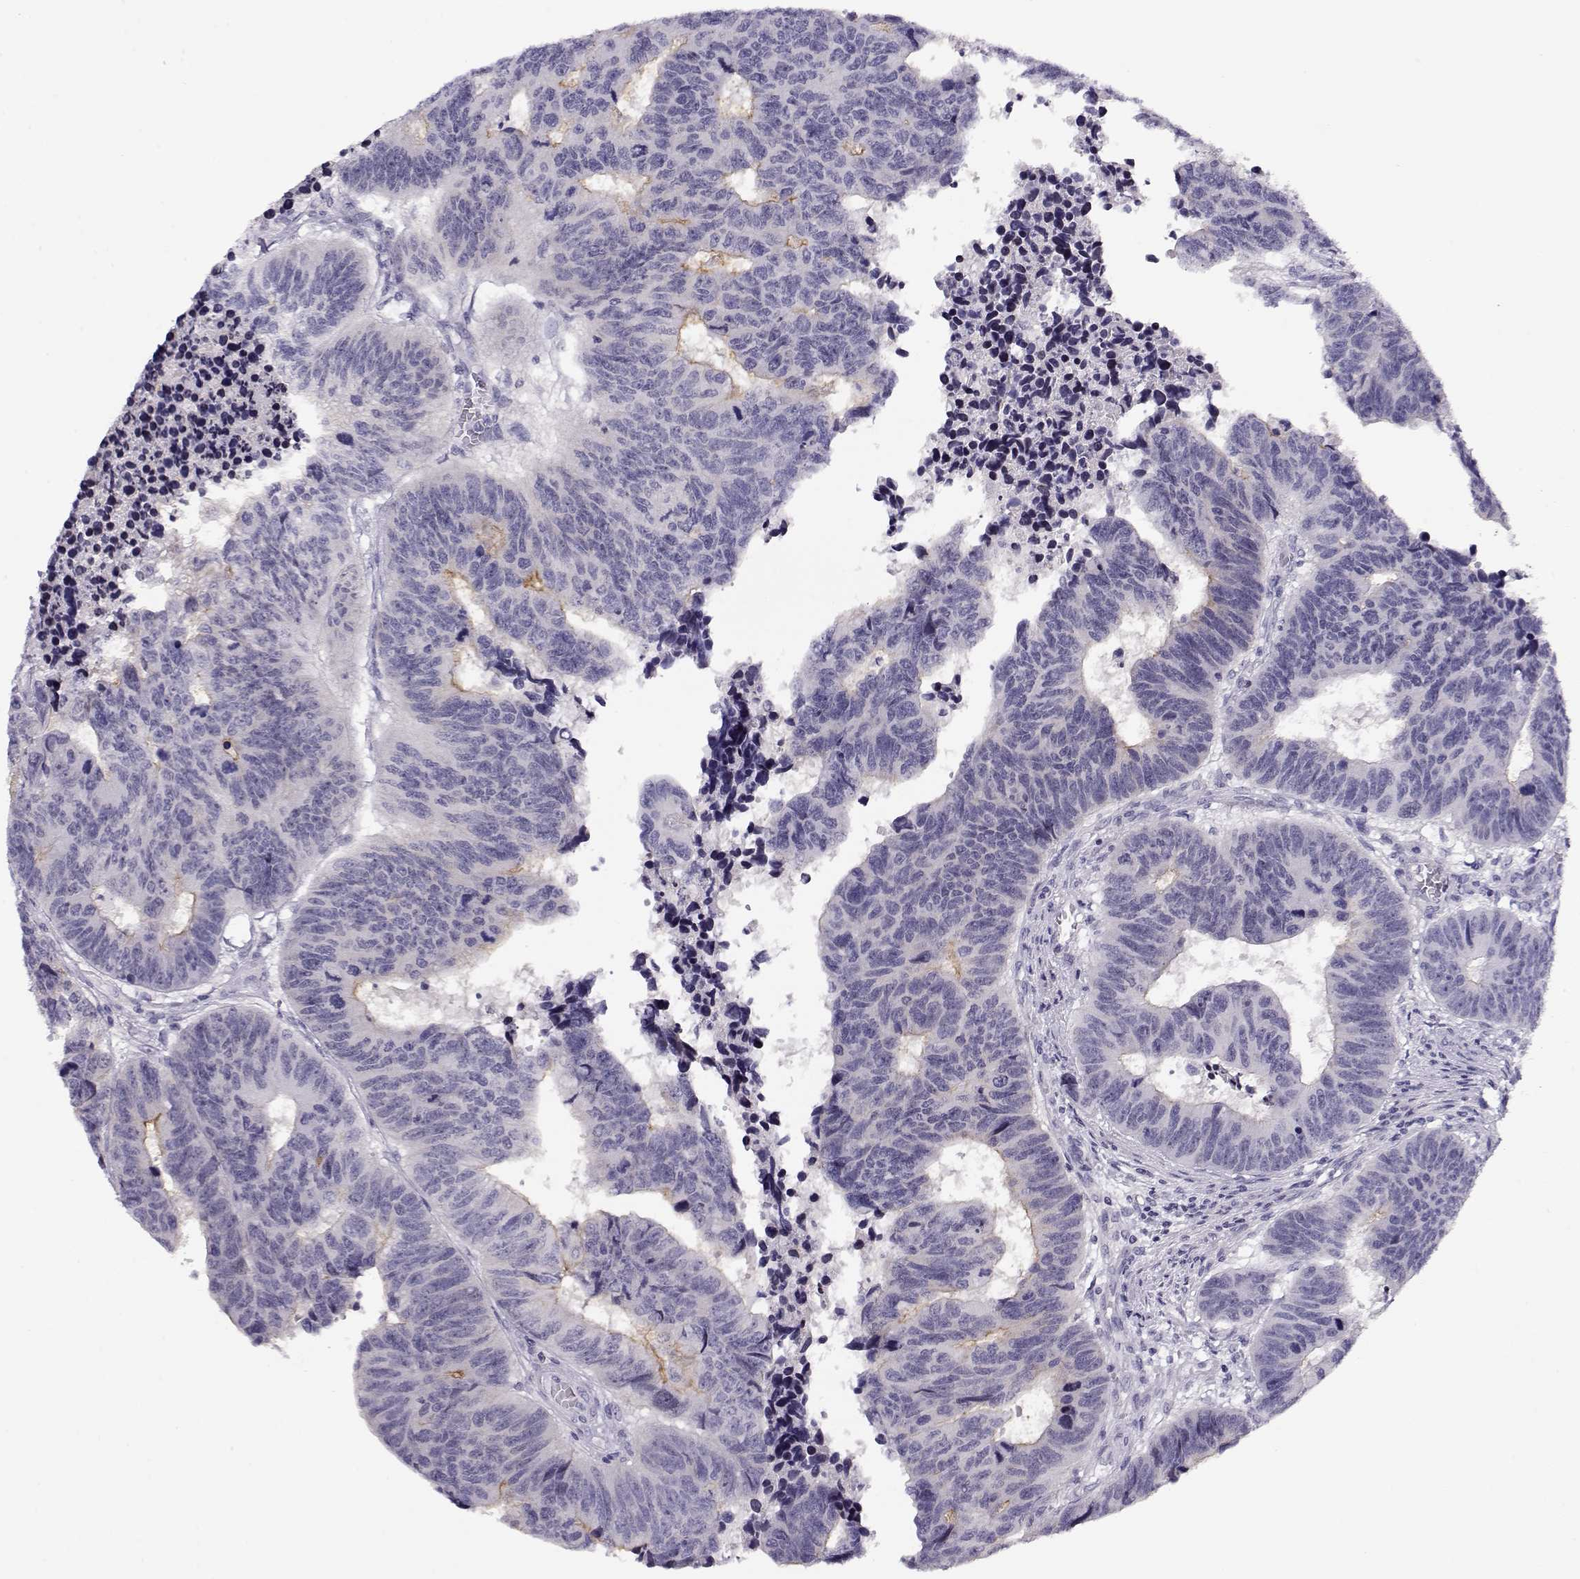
{"staining": {"intensity": "moderate", "quantity": "<25%", "location": "cytoplasmic/membranous"}, "tissue": "colorectal cancer", "cell_type": "Tumor cells", "image_type": "cancer", "snomed": [{"axis": "morphology", "description": "Adenocarcinoma, NOS"}, {"axis": "topography", "description": "Rectum"}], "caption": "Protein positivity by IHC displays moderate cytoplasmic/membranous staining in about <25% of tumor cells in adenocarcinoma (colorectal). (brown staining indicates protein expression, while blue staining denotes nuclei).", "gene": "CRX", "patient": {"sex": "female", "age": 85}}